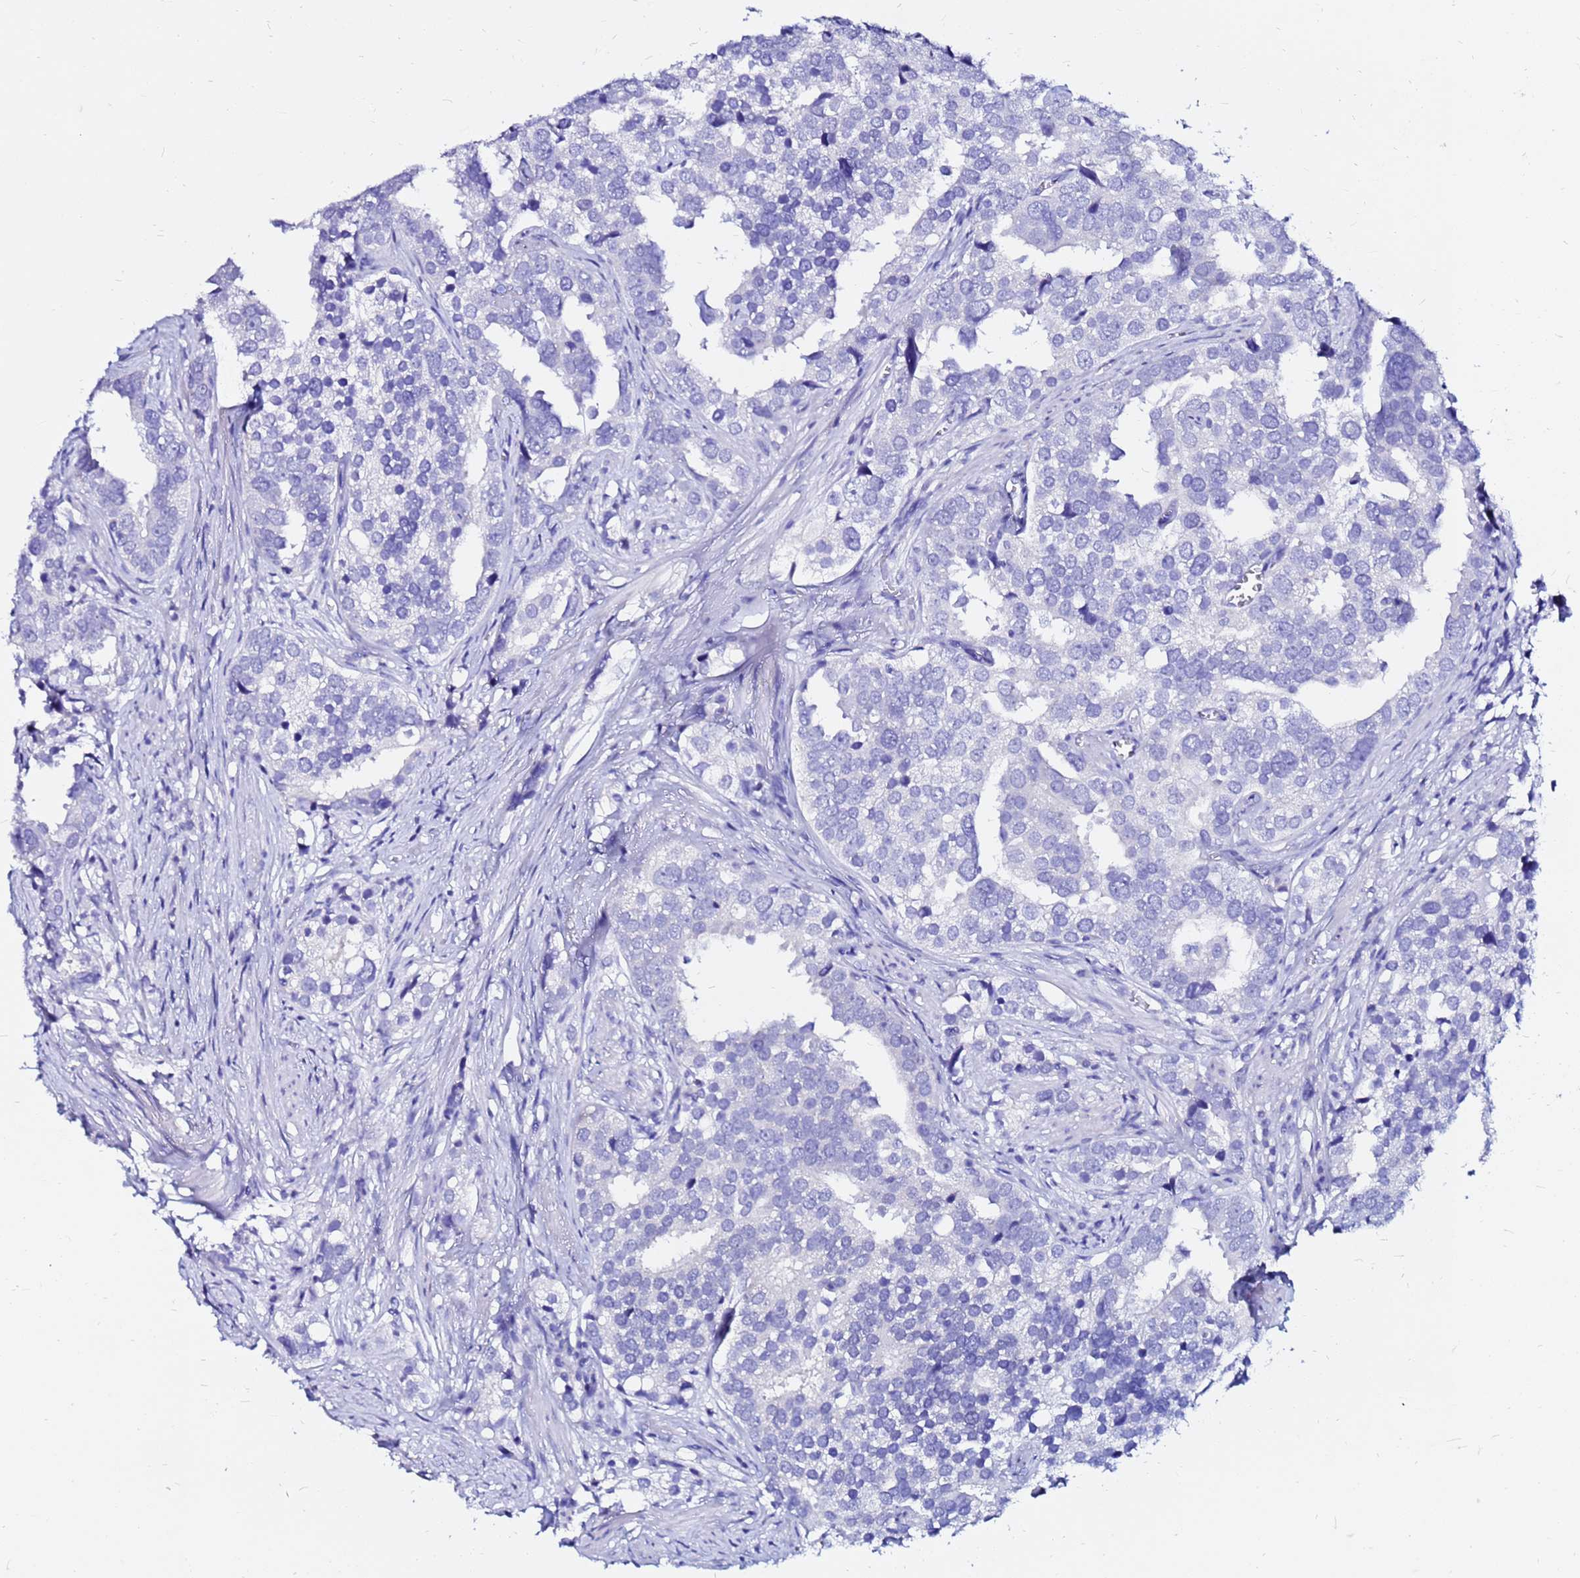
{"staining": {"intensity": "negative", "quantity": "none", "location": "none"}, "tissue": "prostate cancer", "cell_type": "Tumor cells", "image_type": "cancer", "snomed": [{"axis": "morphology", "description": "Adenocarcinoma, High grade"}, {"axis": "topography", "description": "Prostate"}], "caption": "IHC photomicrograph of adenocarcinoma (high-grade) (prostate) stained for a protein (brown), which demonstrates no expression in tumor cells. Nuclei are stained in blue.", "gene": "PPP1R14C", "patient": {"sex": "male", "age": 71}}